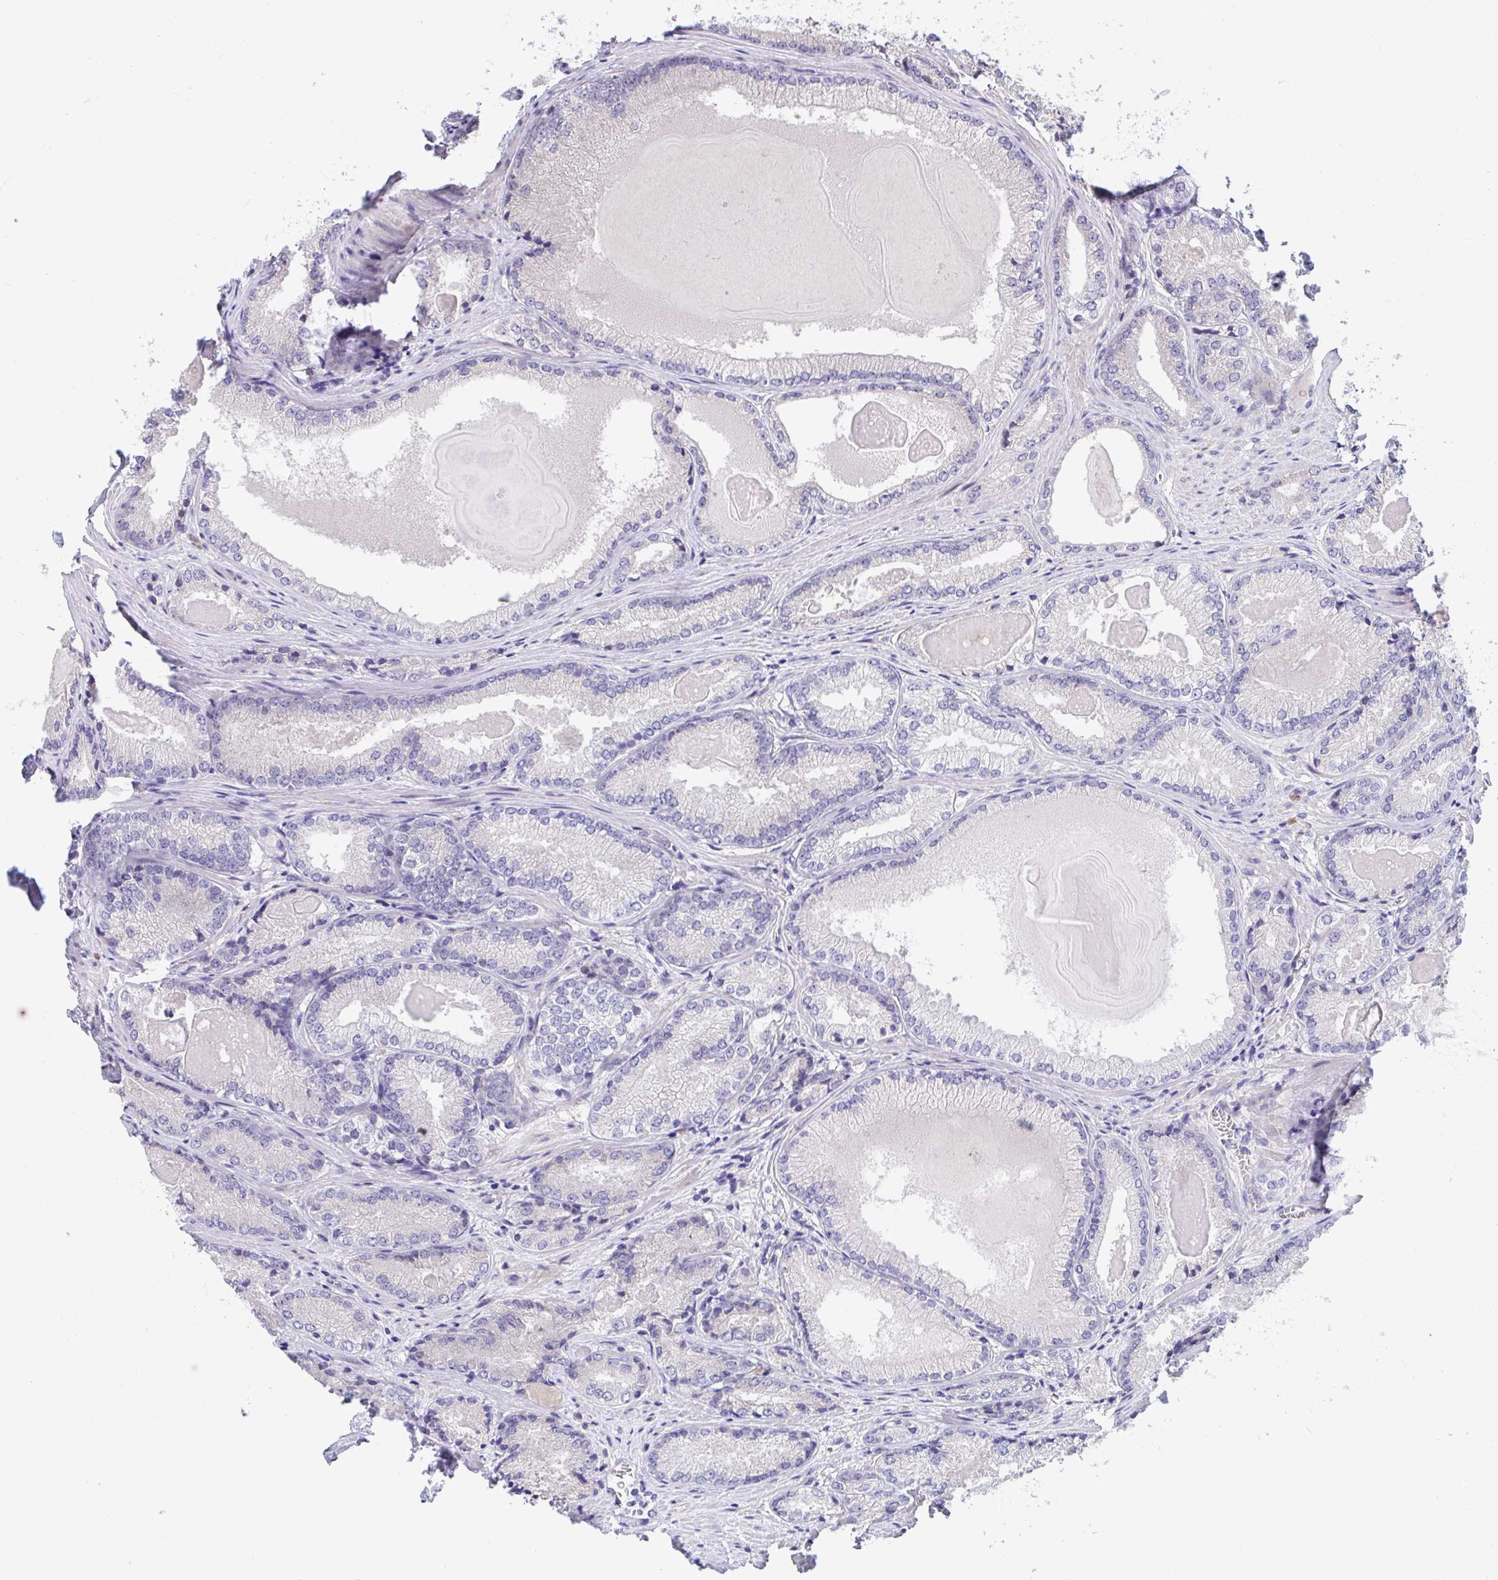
{"staining": {"intensity": "negative", "quantity": "none", "location": "none"}, "tissue": "prostate cancer", "cell_type": "Tumor cells", "image_type": "cancer", "snomed": [{"axis": "morphology", "description": "Adenocarcinoma, NOS"}, {"axis": "morphology", "description": "Adenocarcinoma, Low grade"}, {"axis": "topography", "description": "Prostate"}], "caption": "Micrograph shows no protein expression in tumor cells of adenocarcinoma (prostate) tissue.", "gene": "SUSD4", "patient": {"sex": "male", "age": 68}}